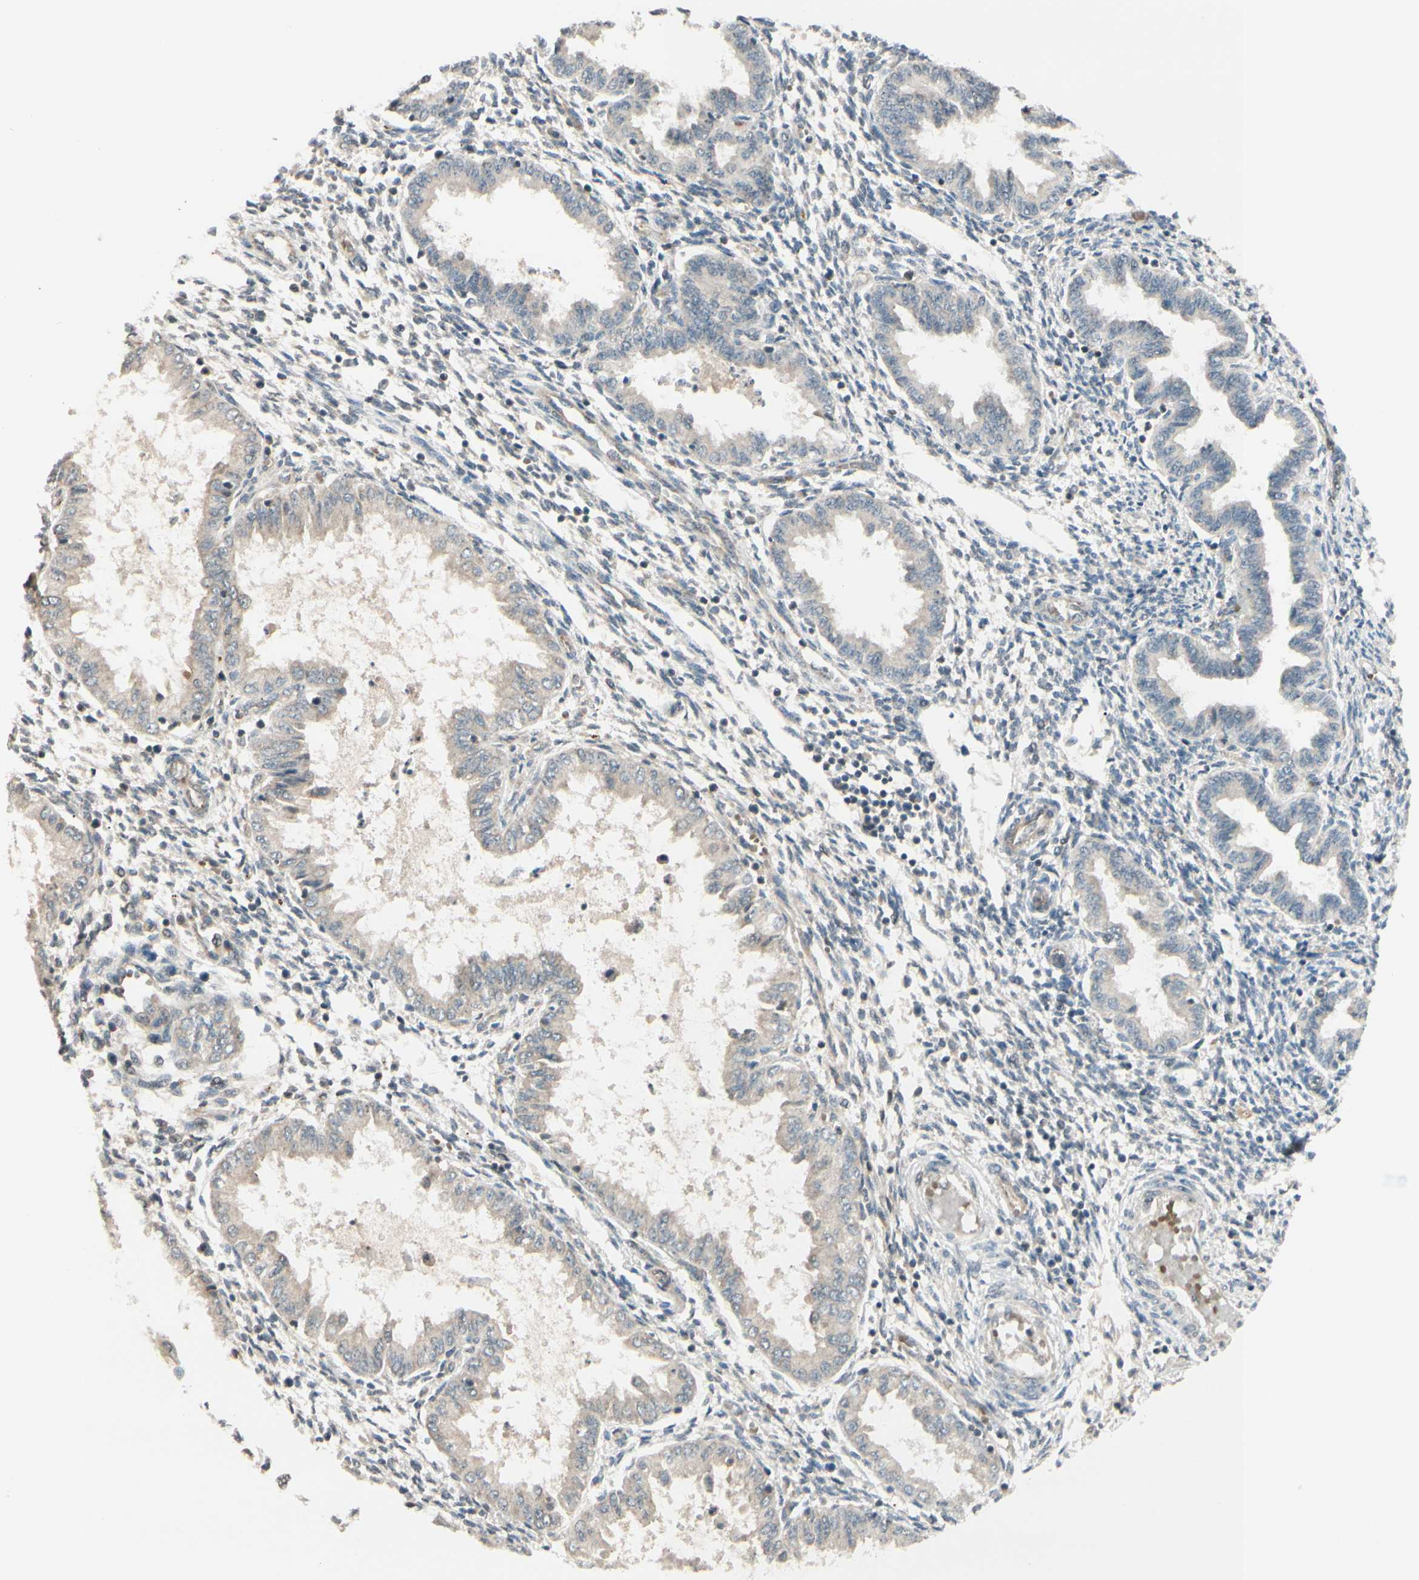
{"staining": {"intensity": "negative", "quantity": "none", "location": "none"}, "tissue": "endometrium", "cell_type": "Cells in endometrial stroma", "image_type": "normal", "snomed": [{"axis": "morphology", "description": "Normal tissue, NOS"}, {"axis": "topography", "description": "Endometrium"}], "caption": "DAB immunohistochemical staining of benign endometrium displays no significant expression in cells in endometrial stroma.", "gene": "FGF10", "patient": {"sex": "female", "age": 33}}